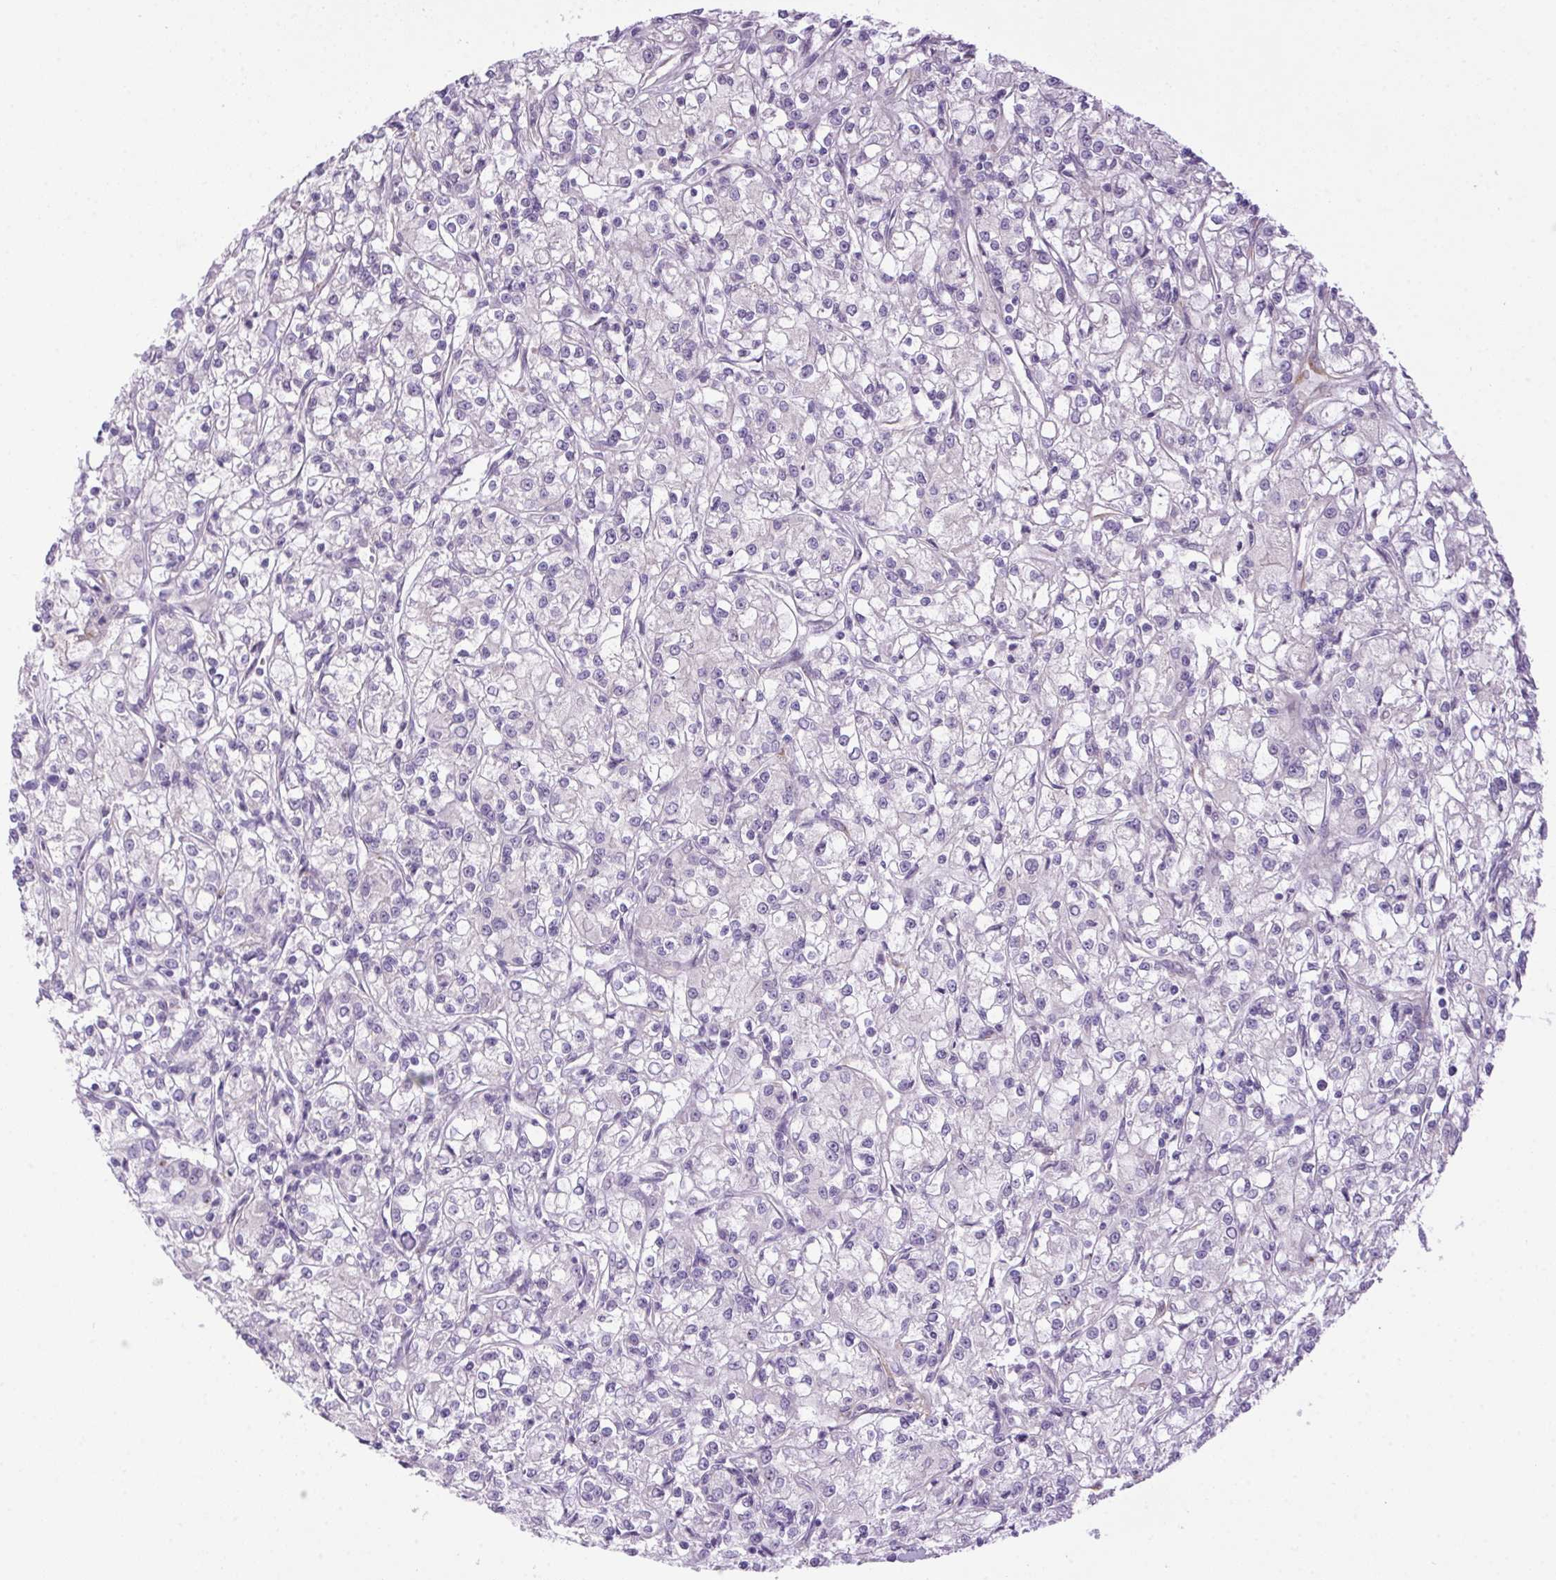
{"staining": {"intensity": "negative", "quantity": "none", "location": "none"}, "tissue": "renal cancer", "cell_type": "Tumor cells", "image_type": "cancer", "snomed": [{"axis": "morphology", "description": "Adenocarcinoma, NOS"}, {"axis": "topography", "description": "Kidney"}], "caption": "This is an IHC micrograph of renal cancer. There is no positivity in tumor cells.", "gene": "LRRTM1", "patient": {"sex": "female", "age": 59}}